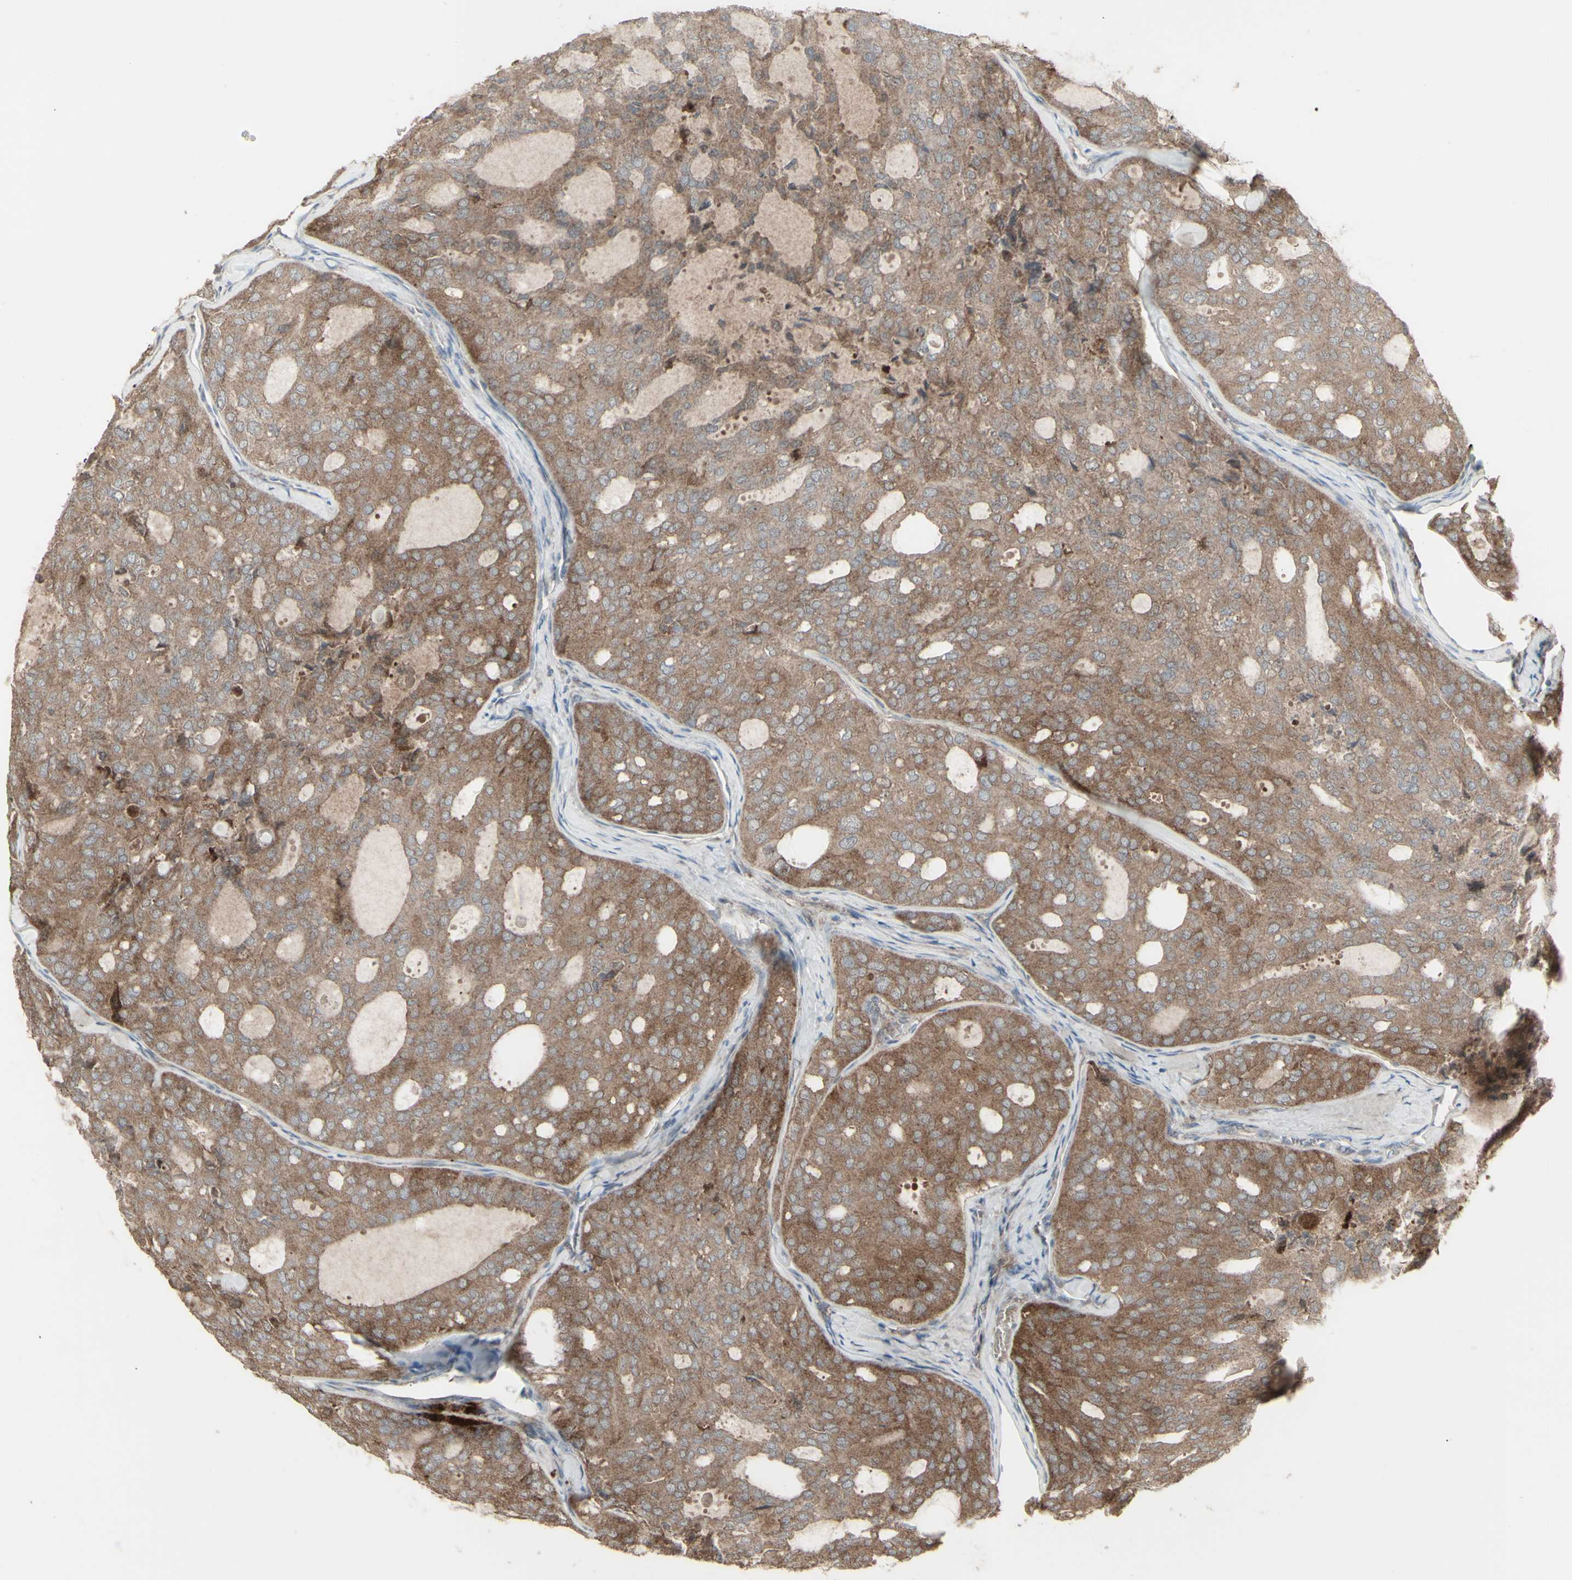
{"staining": {"intensity": "moderate", "quantity": ">75%", "location": "cytoplasmic/membranous"}, "tissue": "thyroid cancer", "cell_type": "Tumor cells", "image_type": "cancer", "snomed": [{"axis": "morphology", "description": "Follicular adenoma carcinoma, NOS"}, {"axis": "topography", "description": "Thyroid gland"}], "caption": "Thyroid cancer stained with a protein marker displays moderate staining in tumor cells.", "gene": "RNASEL", "patient": {"sex": "male", "age": 75}}